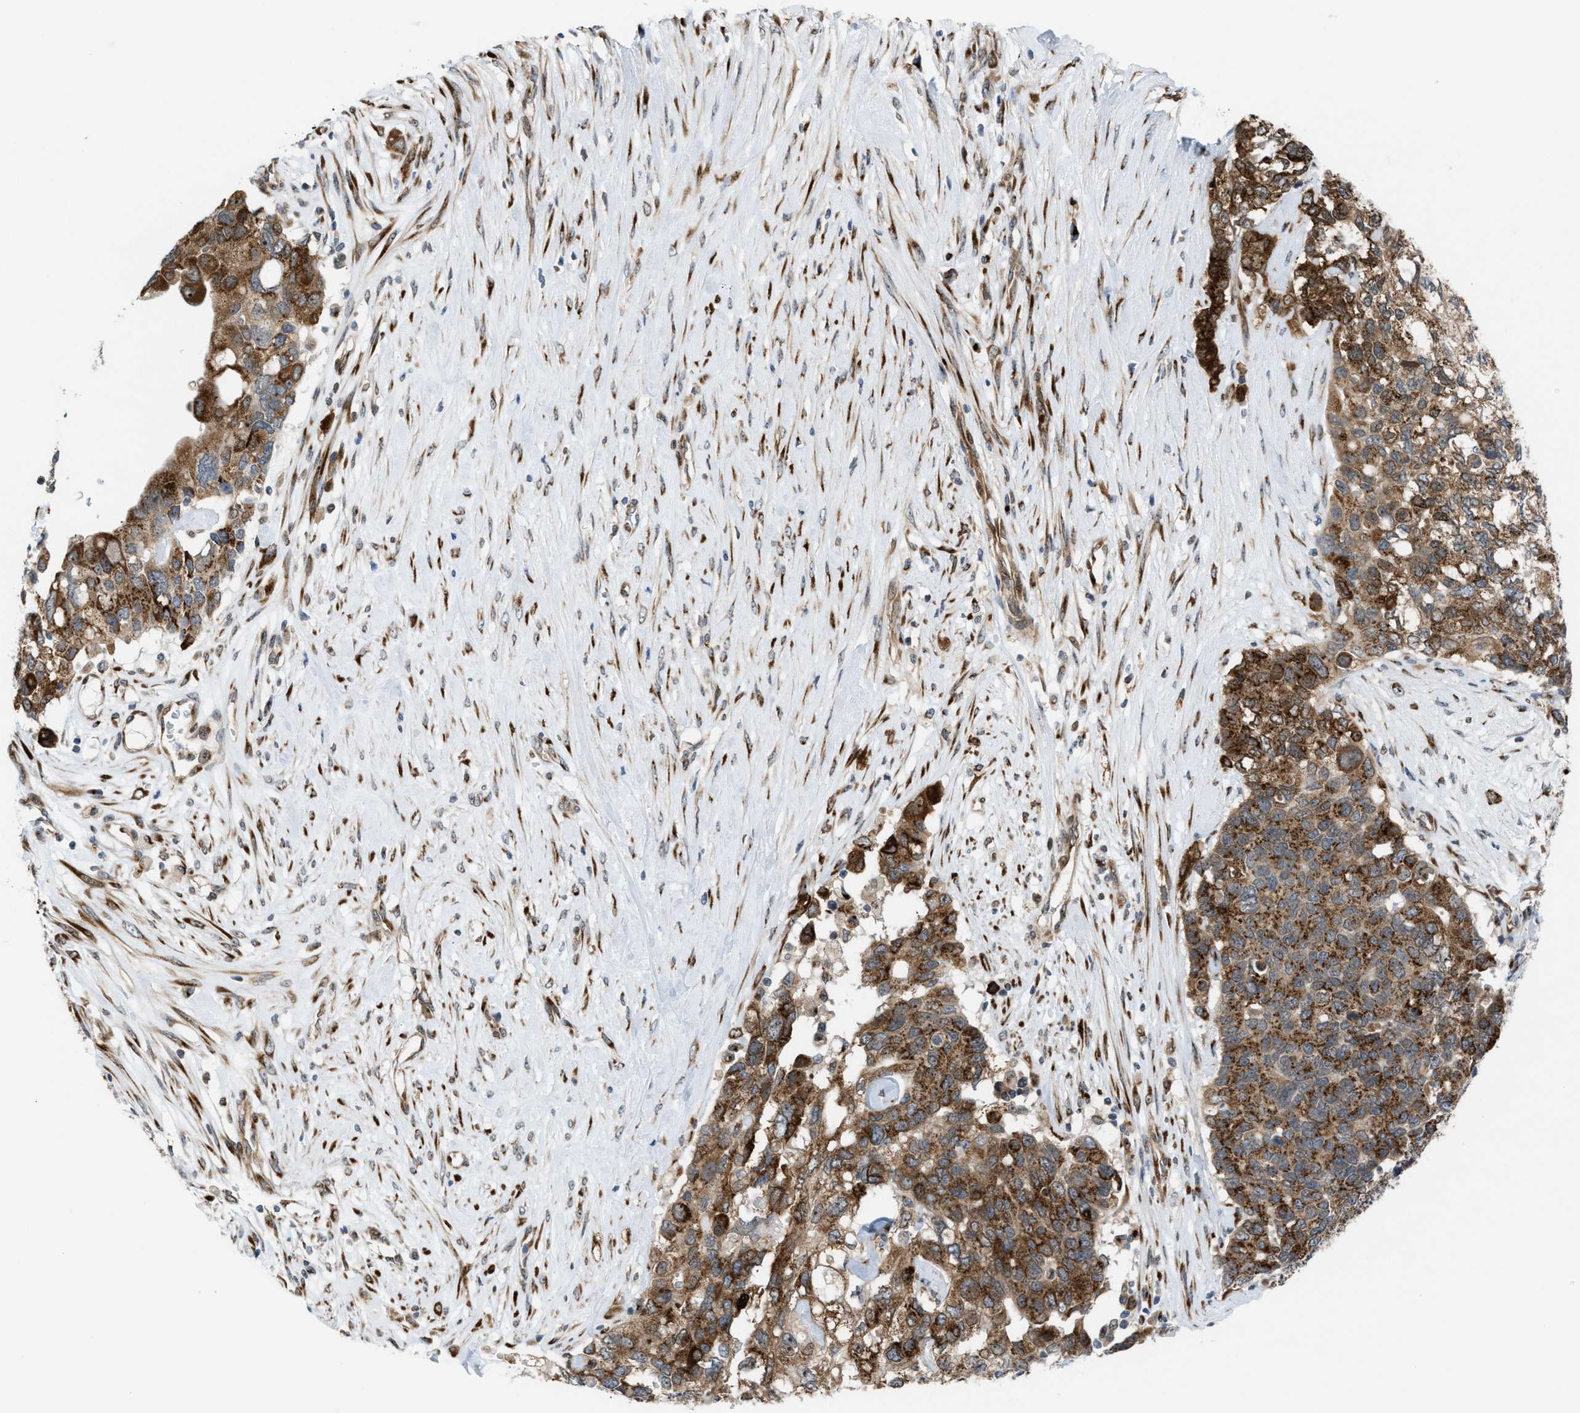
{"staining": {"intensity": "moderate", "quantity": ">75%", "location": "cytoplasmic/membranous"}, "tissue": "pancreatic cancer", "cell_type": "Tumor cells", "image_type": "cancer", "snomed": [{"axis": "morphology", "description": "Adenocarcinoma, NOS"}, {"axis": "topography", "description": "Pancreas"}], "caption": "Immunohistochemistry image of neoplastic tissue: human pancreatic cancer stained using immunohistochemistry displays medium levels of moderate protein expression localized specifically in the cytoplasmic/membranous of tumor cells, appearing as a cytoplasmic/membranous brown color.", "gene": "SLC38A10", "patient": {"sex": "female", "age": 56}}